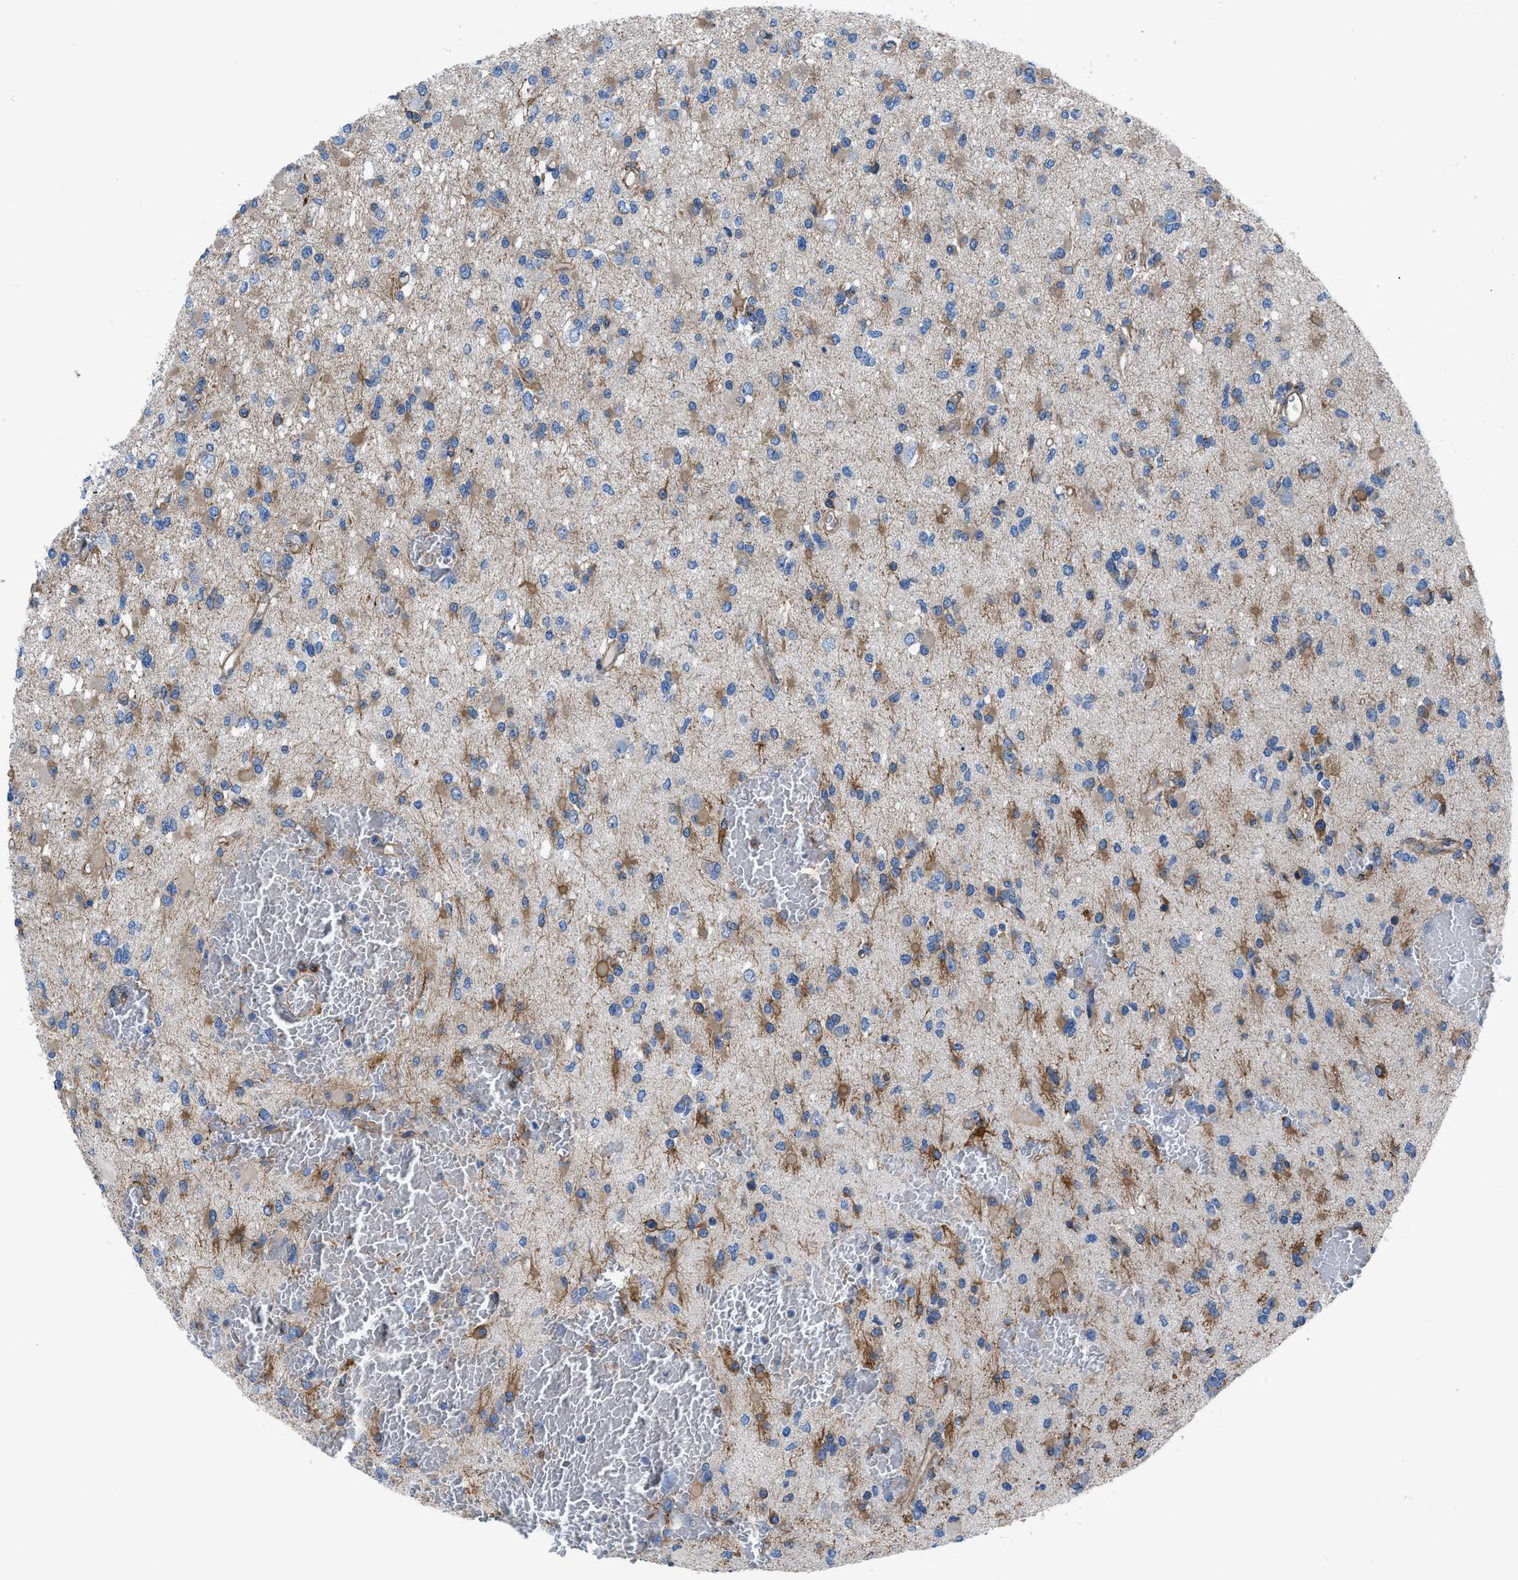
{"staining": {"intensity": "moderate", "quantity": ">75%", "location": "cytoplasmic/membranous"}, "tissue": "glioma", "cell_type": "Tumor cells", "image_type": "cancer", "snomed": [{"axis": "morphology", "description": "Glioma, malignant, Low grade"}, {"axis": "topography", "description": "Brain"}], "caption": "An image of glioma stained for a protein shows moderate cytoplasmic/membranous brown staining in tumor cells.", "gene": "DMAC1", "patient": {"sex": "female", "age": 22}}